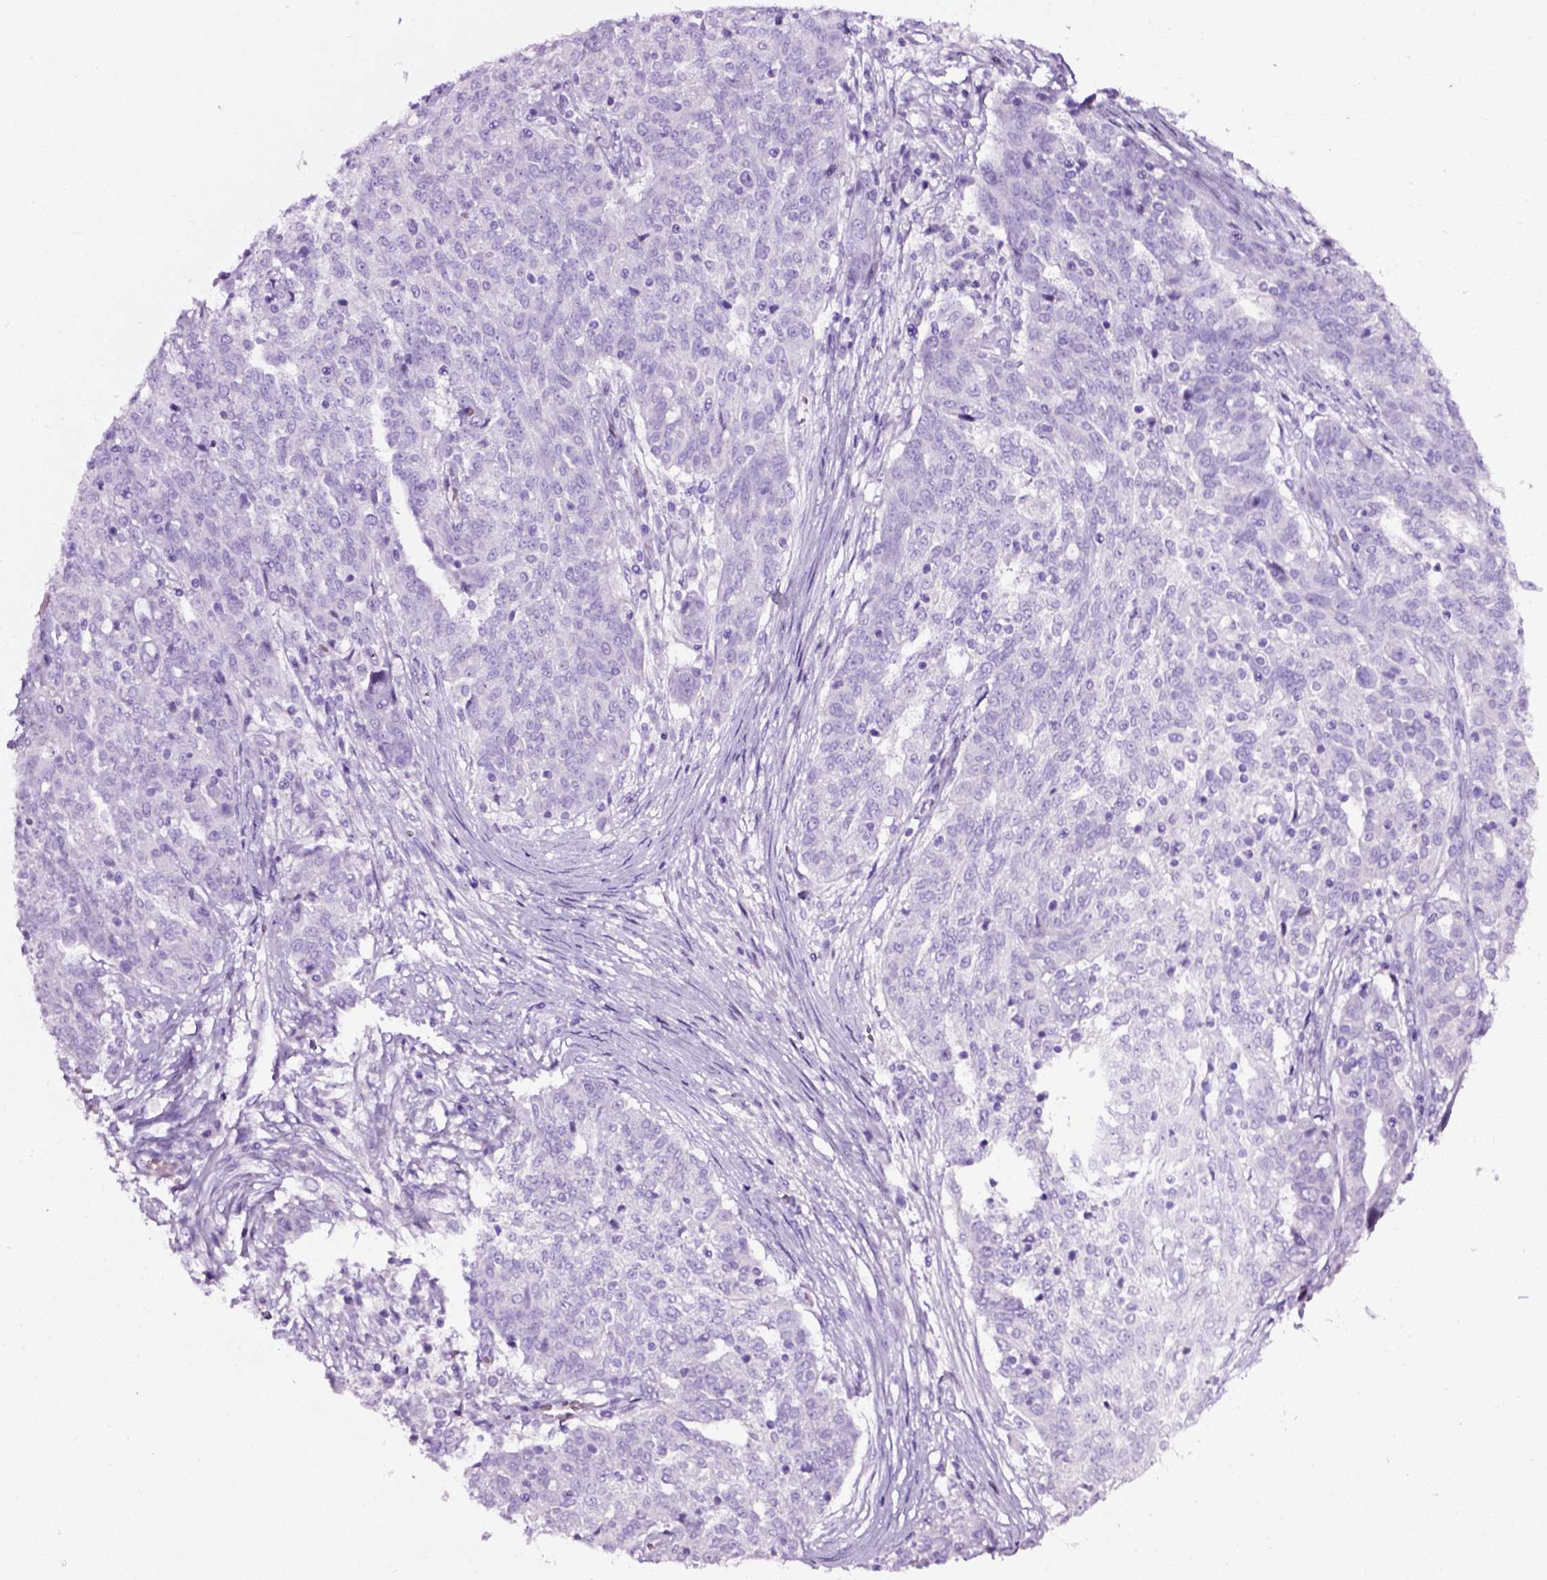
{"staining": {"intensity": "negative", "quantity": "none", "location": "none"}, "tissue": "ovarian cancer", "cell_type": "Tumor cells", "image_type": "cancer", "snomed": [{"axis": "morphology", "description": "Cystadenocarcinoma, serous, NOS"}, {"axis": "topography", "description": "Ovary"}], "caption": "This is an immunohistochemistry (IHC) histopathology image of ovarian cancer (serous cystadenocarcinoma). There is no positivity in tumor cells.", "gene": "LELP1", "patient": {"sex": "female", "age": 67}}